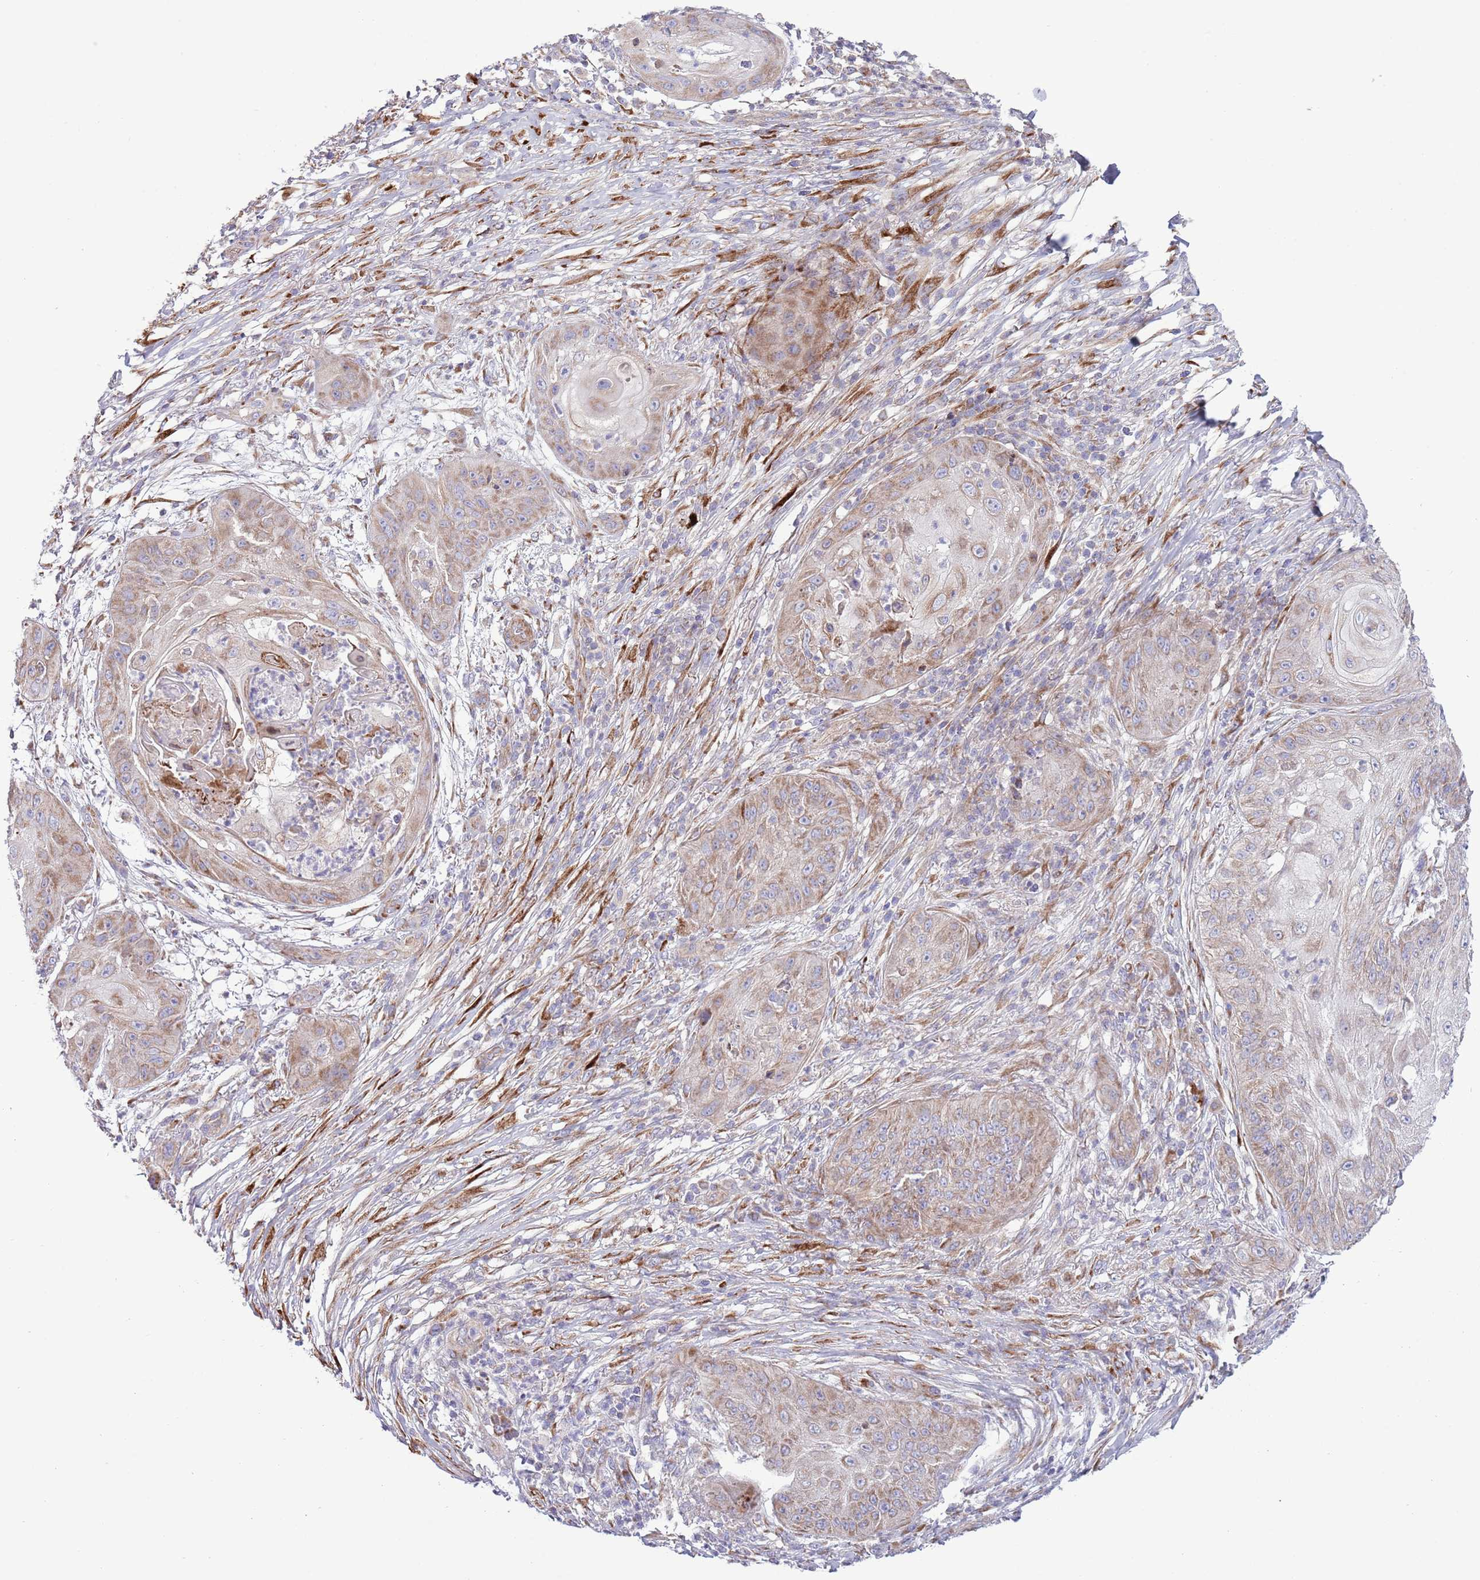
{"staining": {"intensity": "weak", "quantity": "25%-75%", "location": "cytoplasmic/membranous"}, "tissue": "skin cancer", "cell_type": "Tumor cells", "image_type": "cancer", "snomed": [{"axis": "morphology", "description": "Squamous cell carcinoma, NOS"}, {"axis": "topography", "description": "Skin"}], "caption": "Tumor cells exhibit weak cytoplasmic/membranous expression in about 25%-75% of cells in skin cancer (squamous cell carcinoma). Using DAB (3,3'-diaminobenzidine) (brown) and hematoxylin (blue) stains, captured at high magnification using brightfield microscopy.", "gene": "TOMM5", "patient": {"sex": "male", "age": 70}}